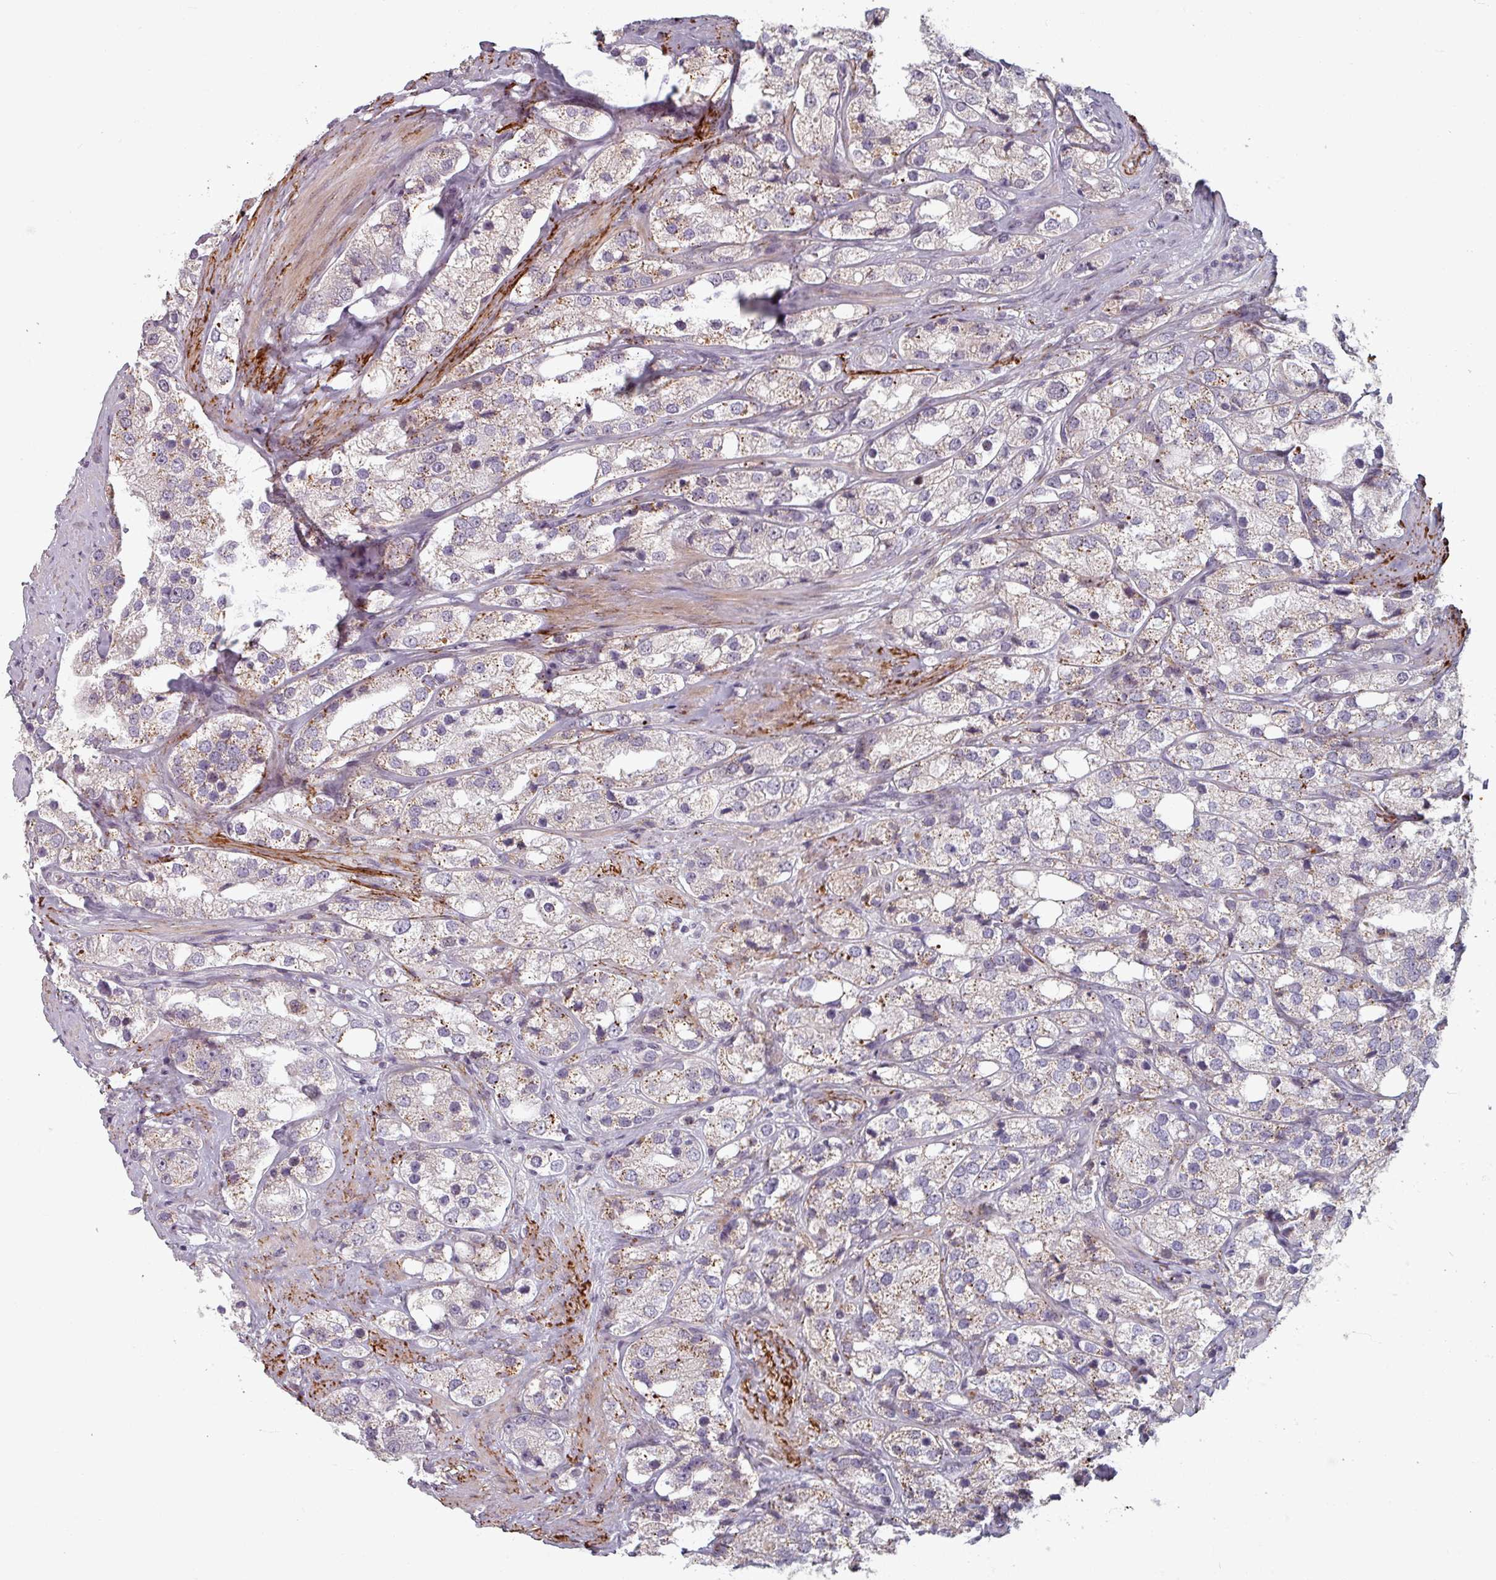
{"staining": {"intensity": "weak", "quantity": "<25%", "location": "cytoplasmic/membranous"}, "tissue": "prostate cancer", "cell_type": "Tumor cells", "image_type": "cancer", "snomed": [{"axis": "morphology", "description": "Adenocarcinoma, NOS"}, {"axis": "topography", "description": "Prostate"}], "caption": "Tumor cells show no significant protein staining in prostate adenocarcinoma.", "gene": "CYB5RL", "patient": {"sex": "male", "age": 79}}